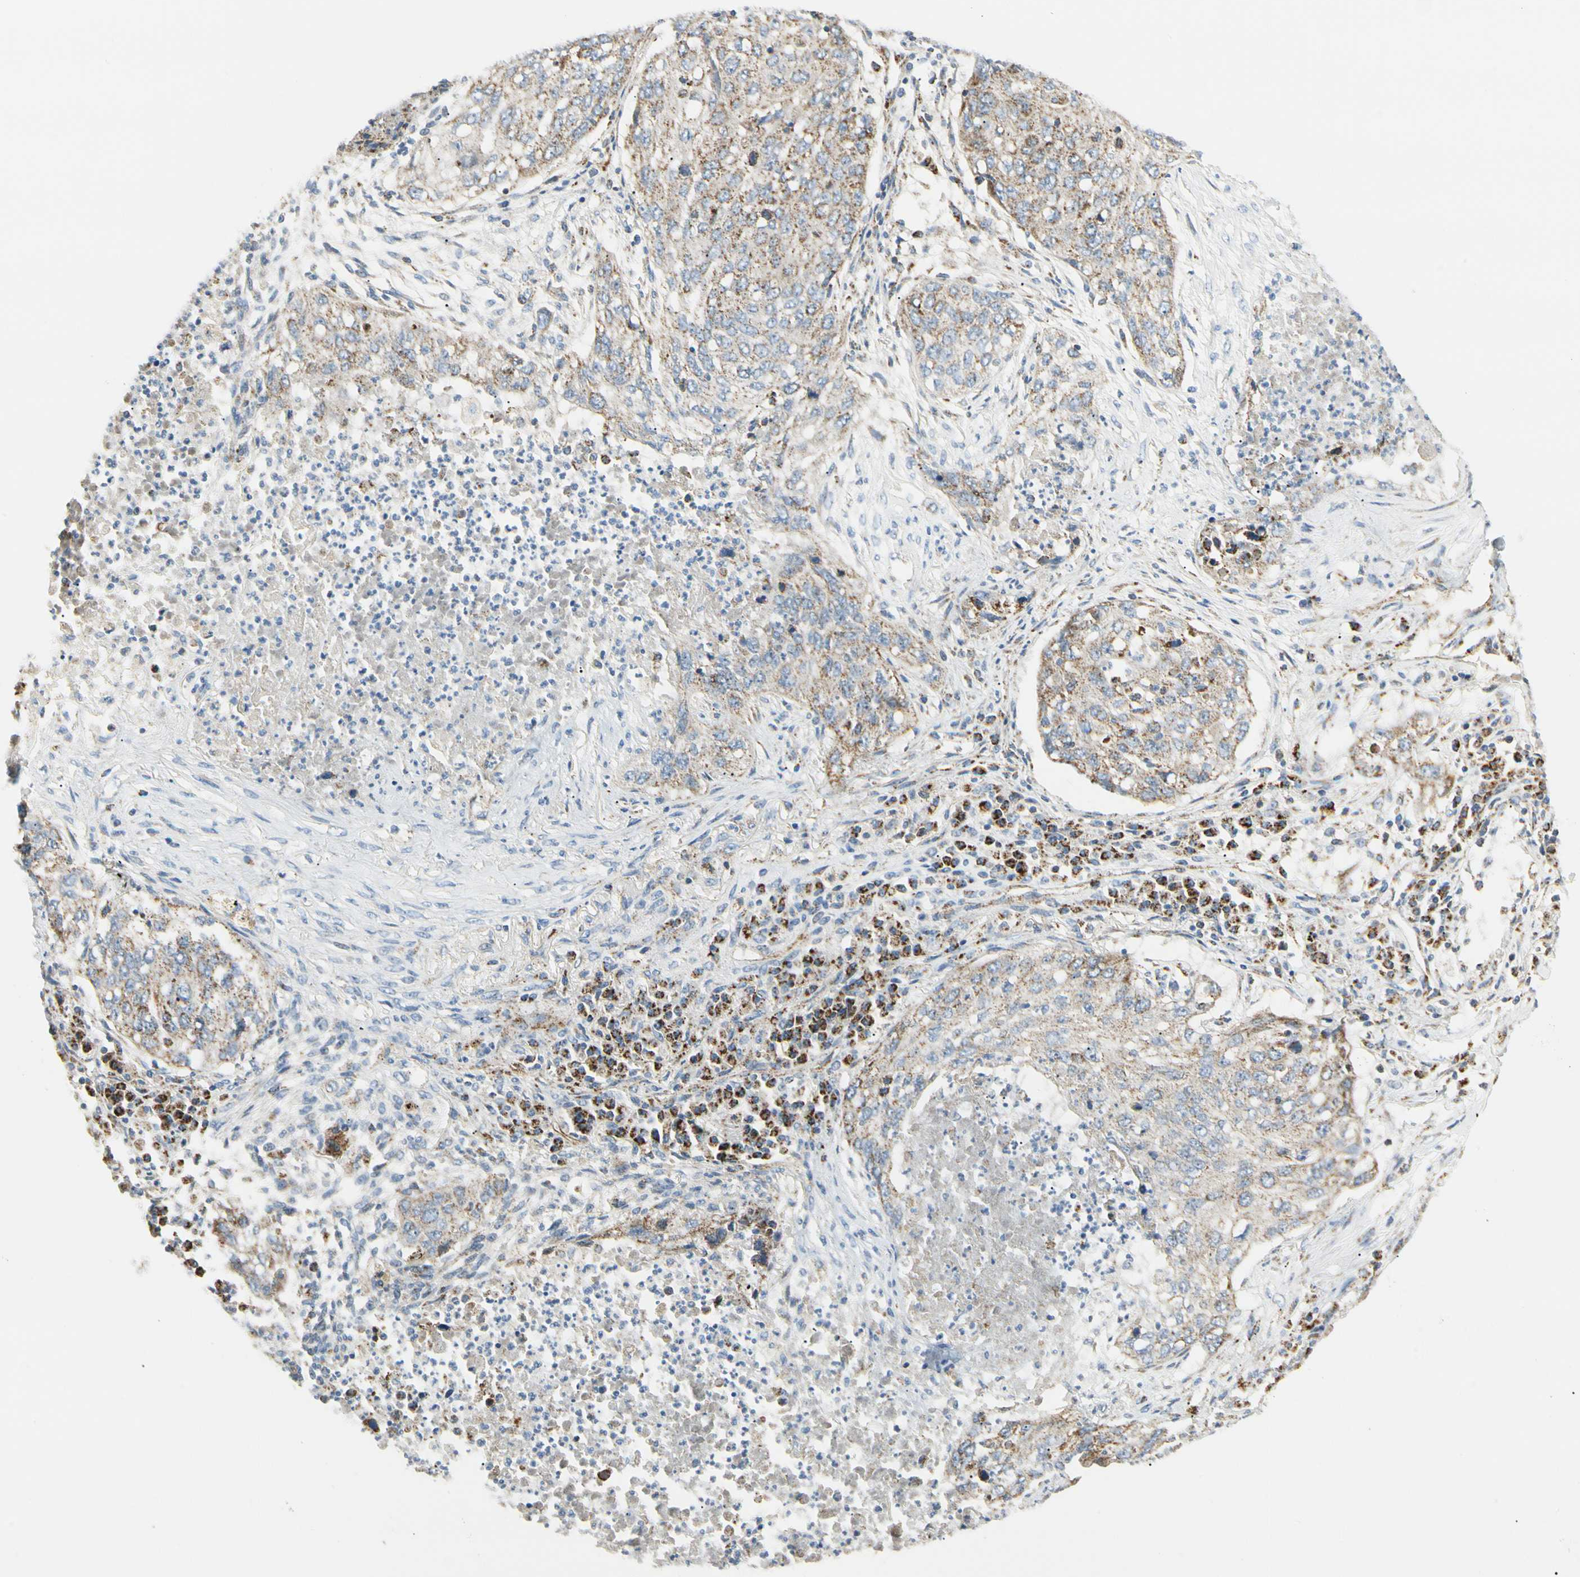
{"staining": {"intensity": "moderate", "quantity": "25%-75%", "location": "cytoplasmic/membranous"}, "tissue": "lung cancer", "cell_type": "Tumor cells", "image_type": "cancer", "snomed": [{"axis": "morphology", "description": "Squamous cell carcinoma, NOS"}, {"axis": "topography", "description": "Lung"}], "caption": "Immunohistochemical staining of lung cancer (squamous cell carcinoma) demonstrates moderate cytoplasmic/membranous protein expression in approximately 25%-75% of tumor cells.", "gene": "TBC1D10A", "patient": {"sex": "female", "age": 63}}